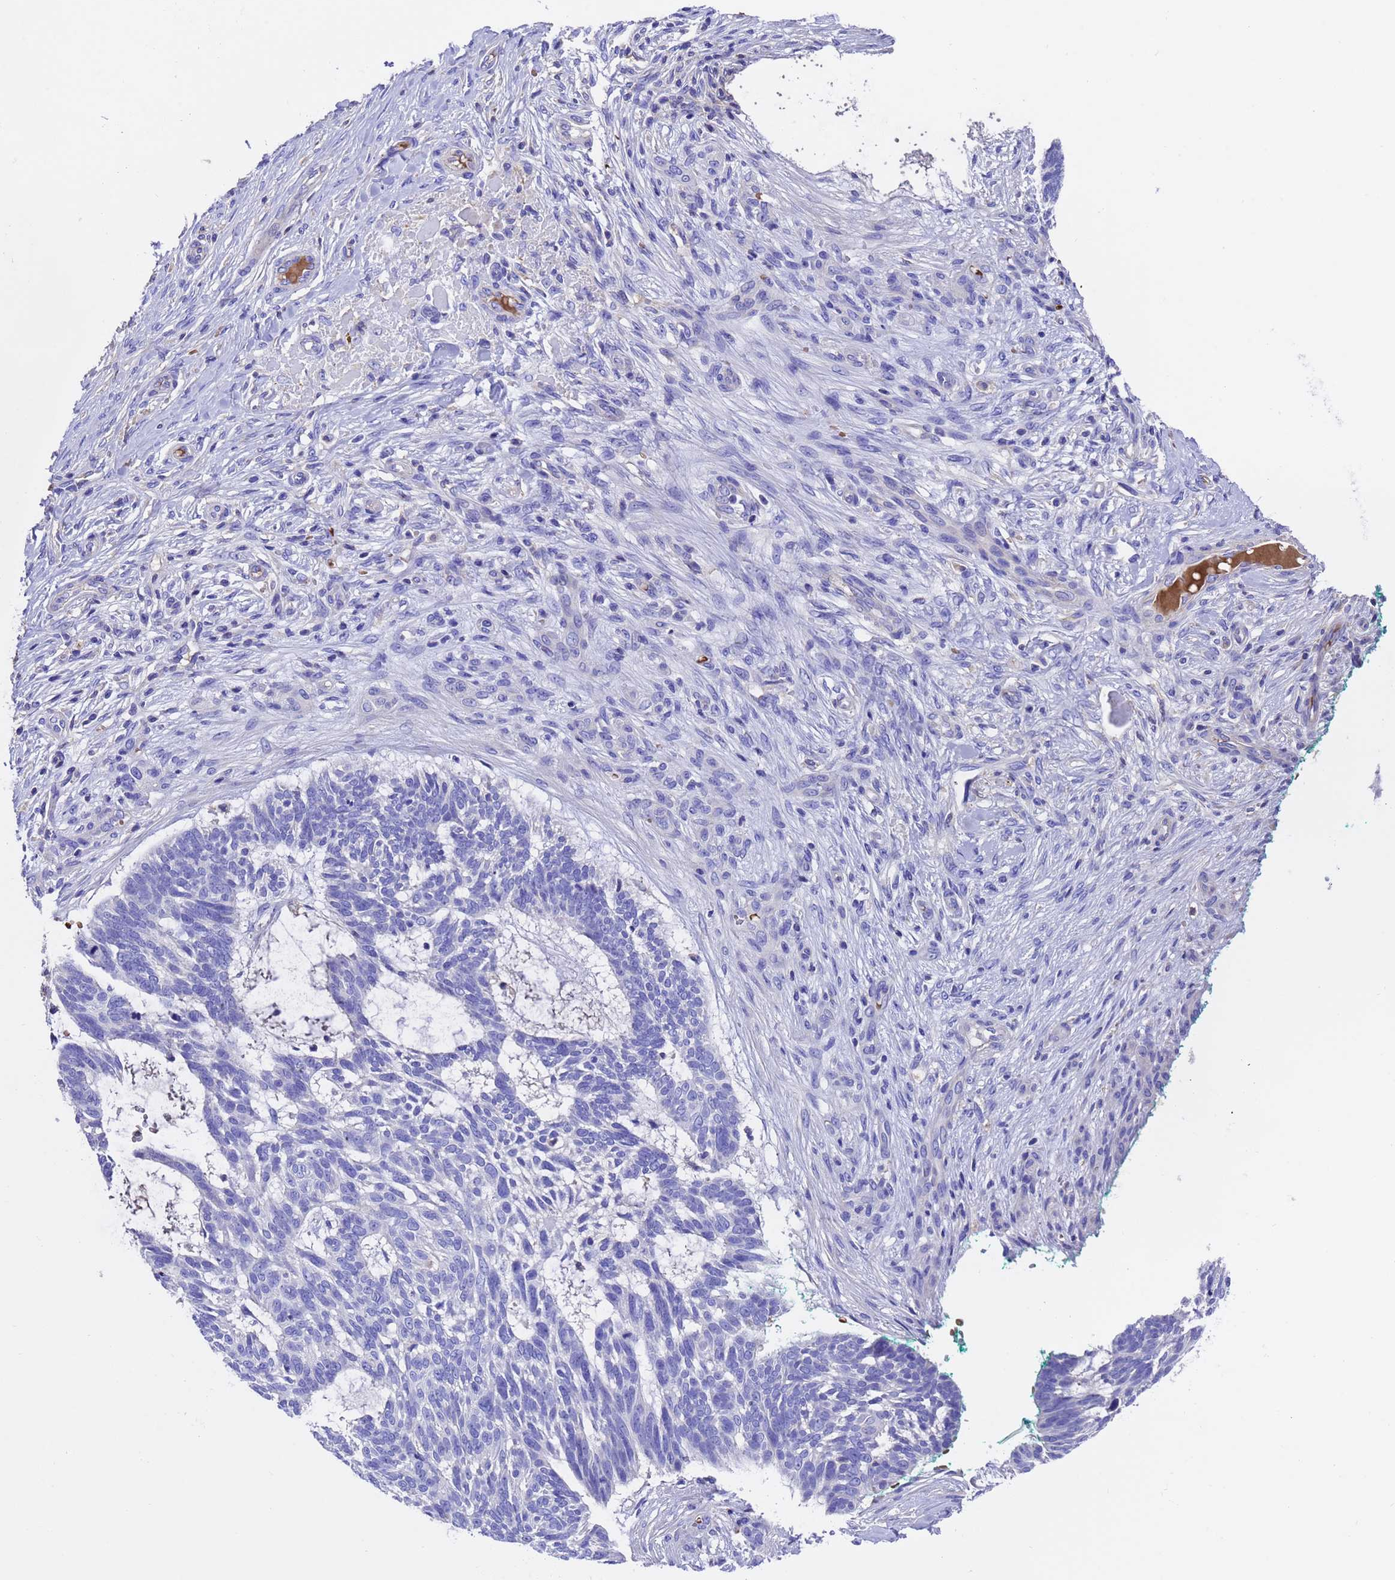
{"staining": {"intensity": "negative", "quantity": "none", "location": "none"}, "tissue": "skin cancer", "cell_type": "Tumor cells", "image_type": "cancer", "snomed": [{"axis": "morphology", "description": "Basal cell carcinoma"}, {"axis": "topography", "description": "Skin"}], "caption": "IHC image of neoplastic tissue: human basal cell carcinoma (skin) stained with DAB shows no significant protein staining in tumor cells.", "gene": "ELP6", "patient": {"sex": "male", "age": 88}}